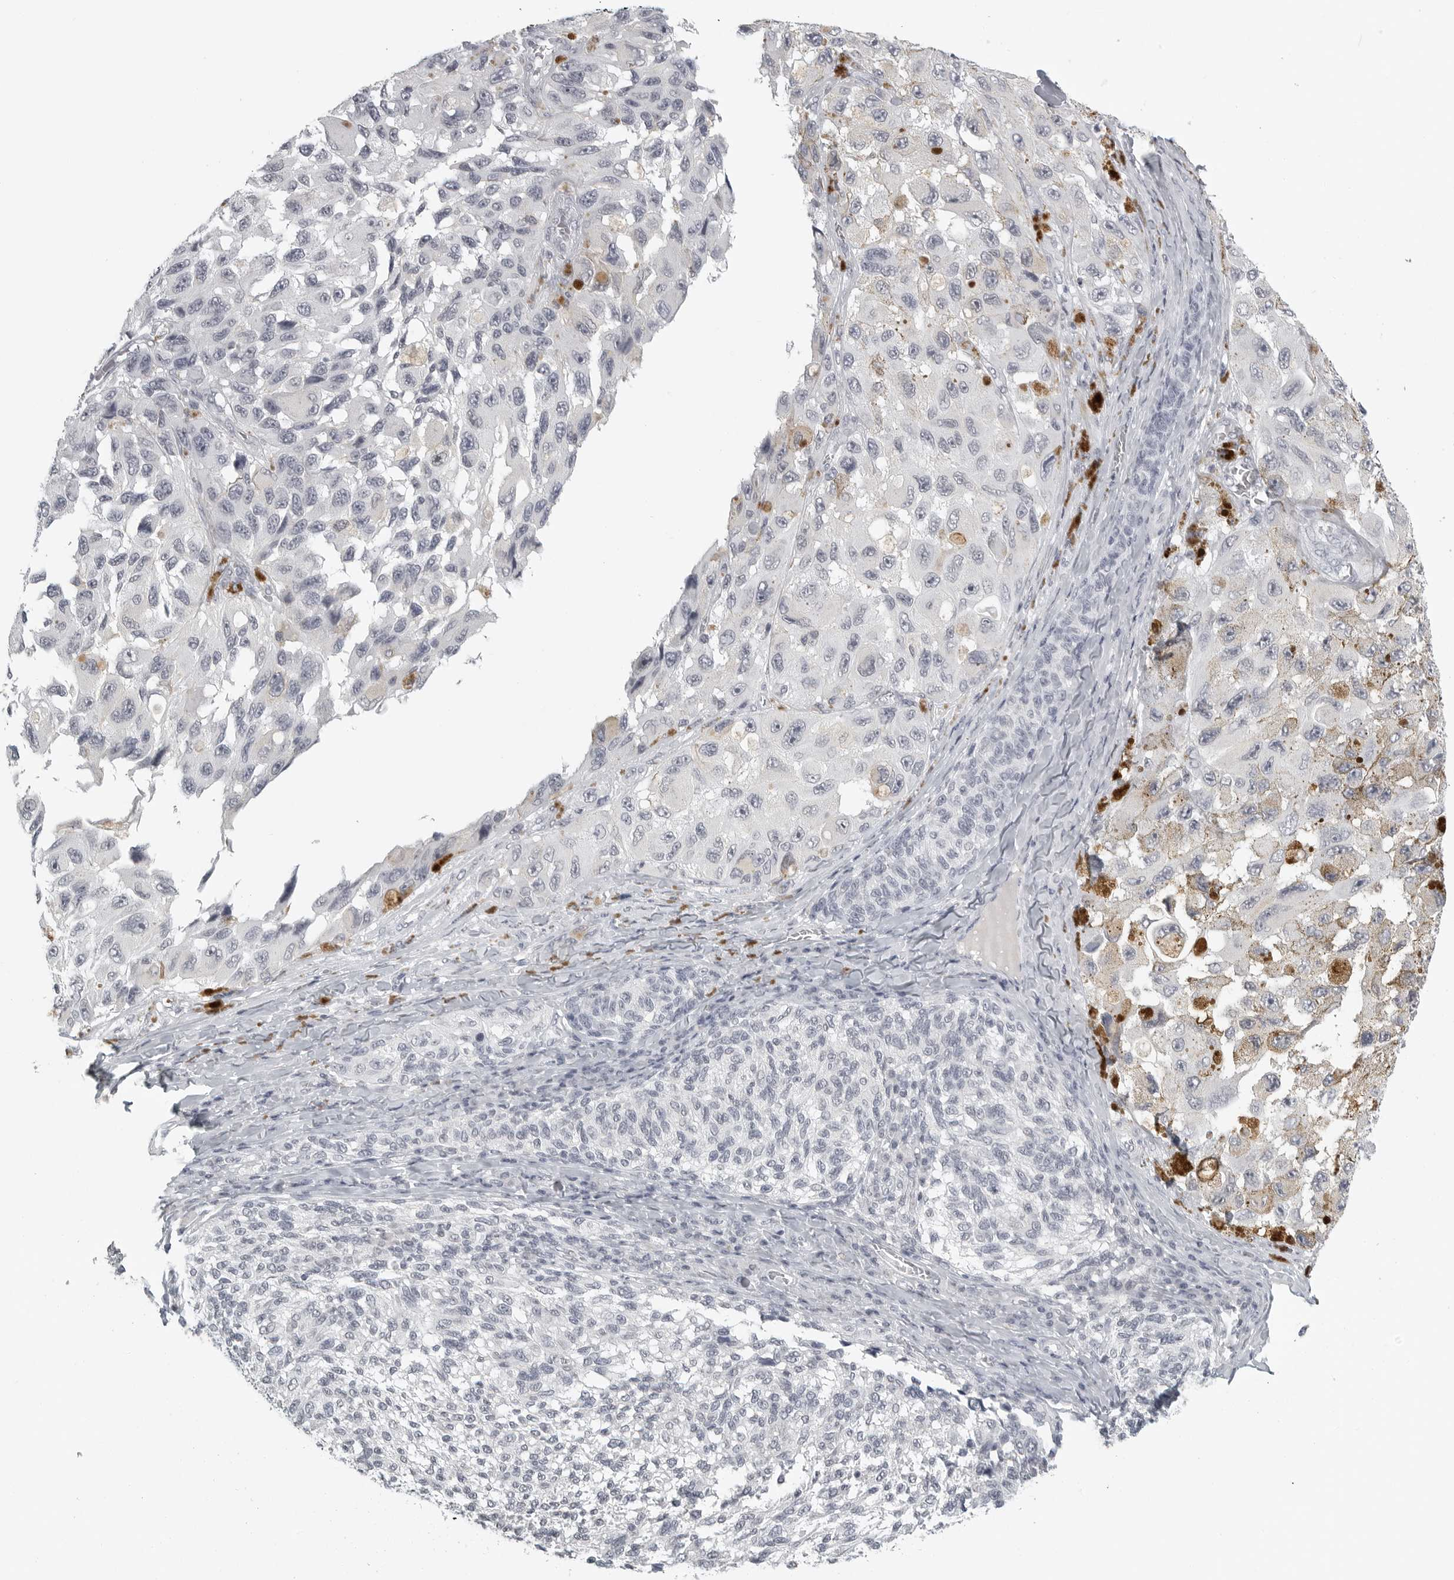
{"staining": {"intensity": "negative", "quantity": "none", "location": "none"}, "tissue": "melanoma", "cell_type": "Tumor cells", "image_type": "cancer", "snomed": [{"axis": "morphology", "description": "Malignant melanoma, NOS"}, {"axis": "topography", "description": "Skin"}], "caption": "Immunohistochemistry (IHC) image of neoplastic tissue: human melanoma stained with DAB exhibits no significant protein staining in tumor cells.", "gene": "BPIFA1", "patient": {"sex": "female", "age": 73}}